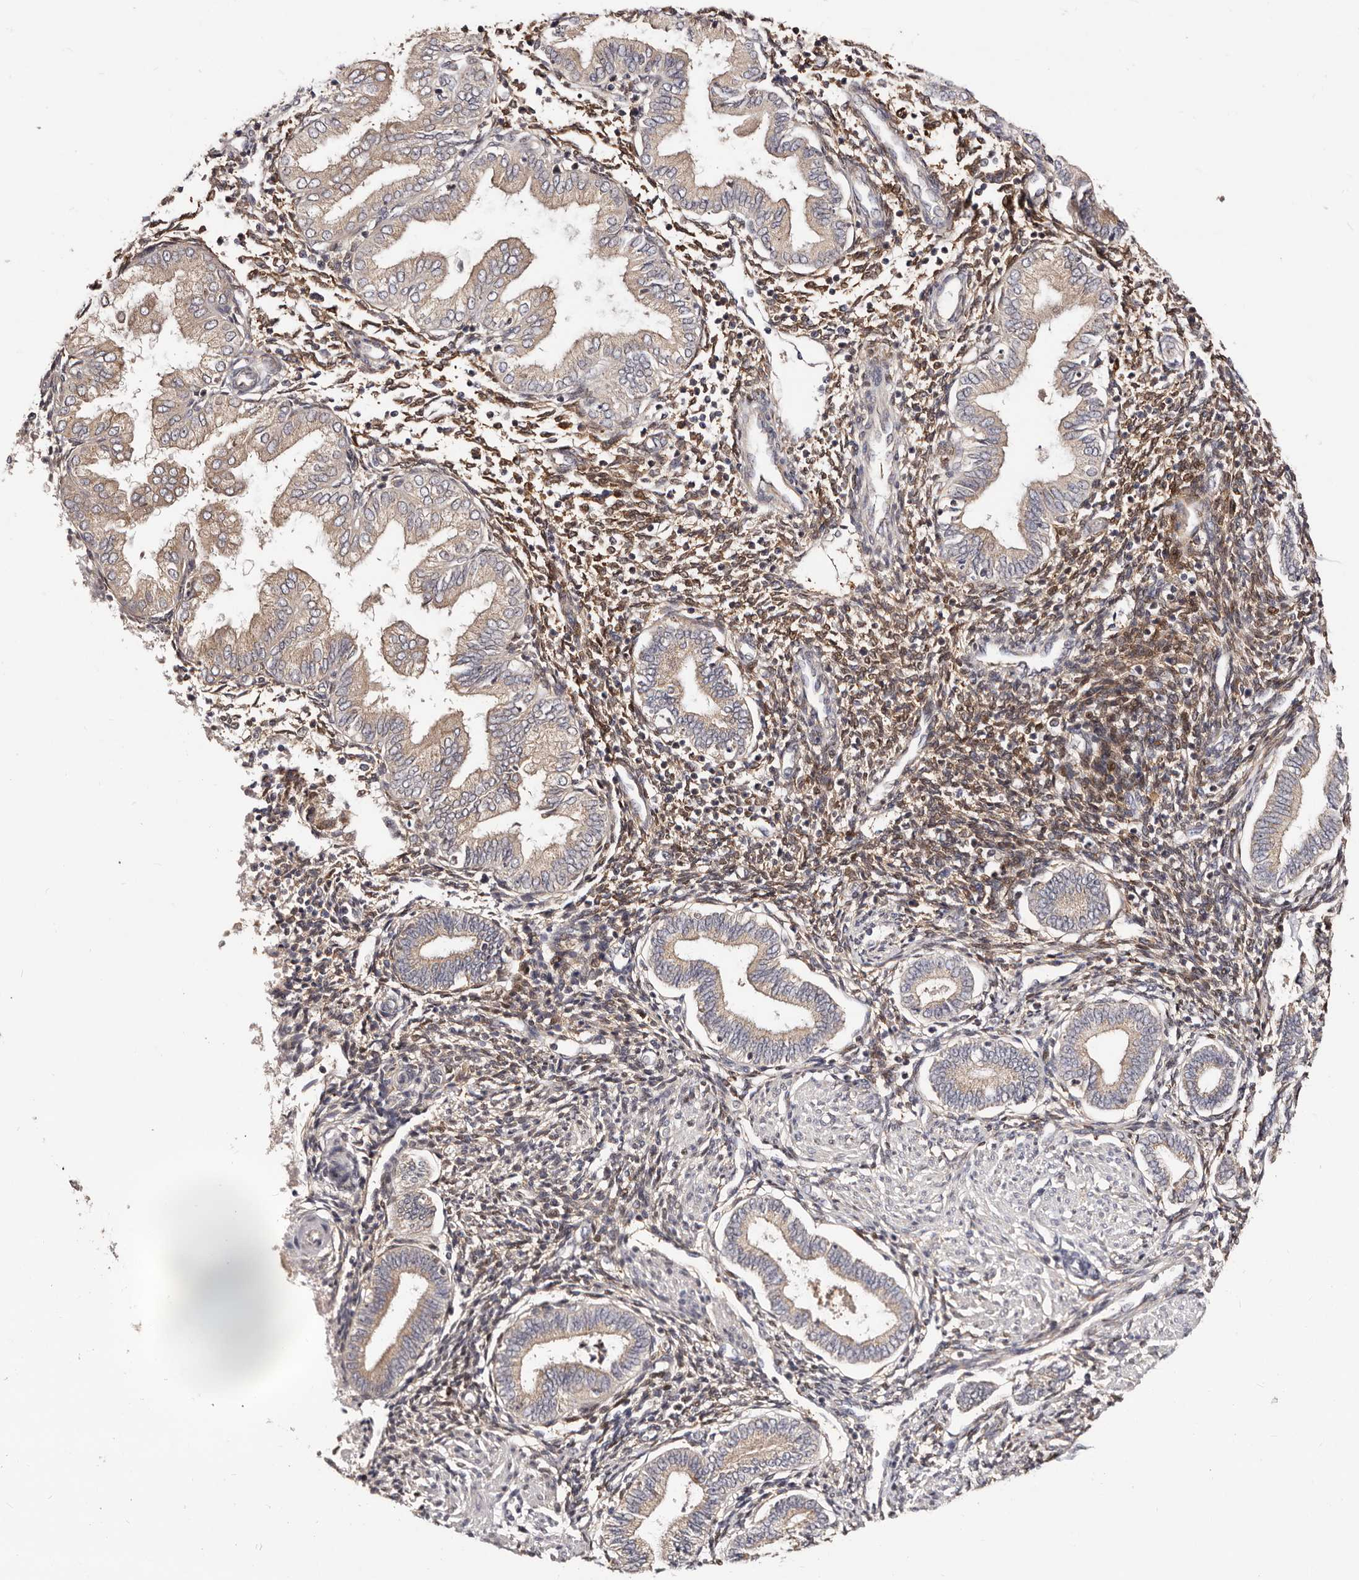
{"staining": {"intensity": "moderate", "quantity": ">75%", "location": "cytoplasmic/membranous"}, "tissue": "endometrium", "cell_type": "Cells in endometrial stroma", "image_type": "normal", "snomed": [{"axis": "morphology", "description": "Normal tissue, NOS"}, {"axis": "topography", "description": "Endometrium"}], "caption": "An immunohistochemistry micrograph of unremarkable tissue is shown. Protein staining in brown labels moderate cytoplasmic/membranous positivity in endometrium within cells in endometrial stroma.", "gene": "DACT2", "patient": {"sex": "female", "age": 53}}